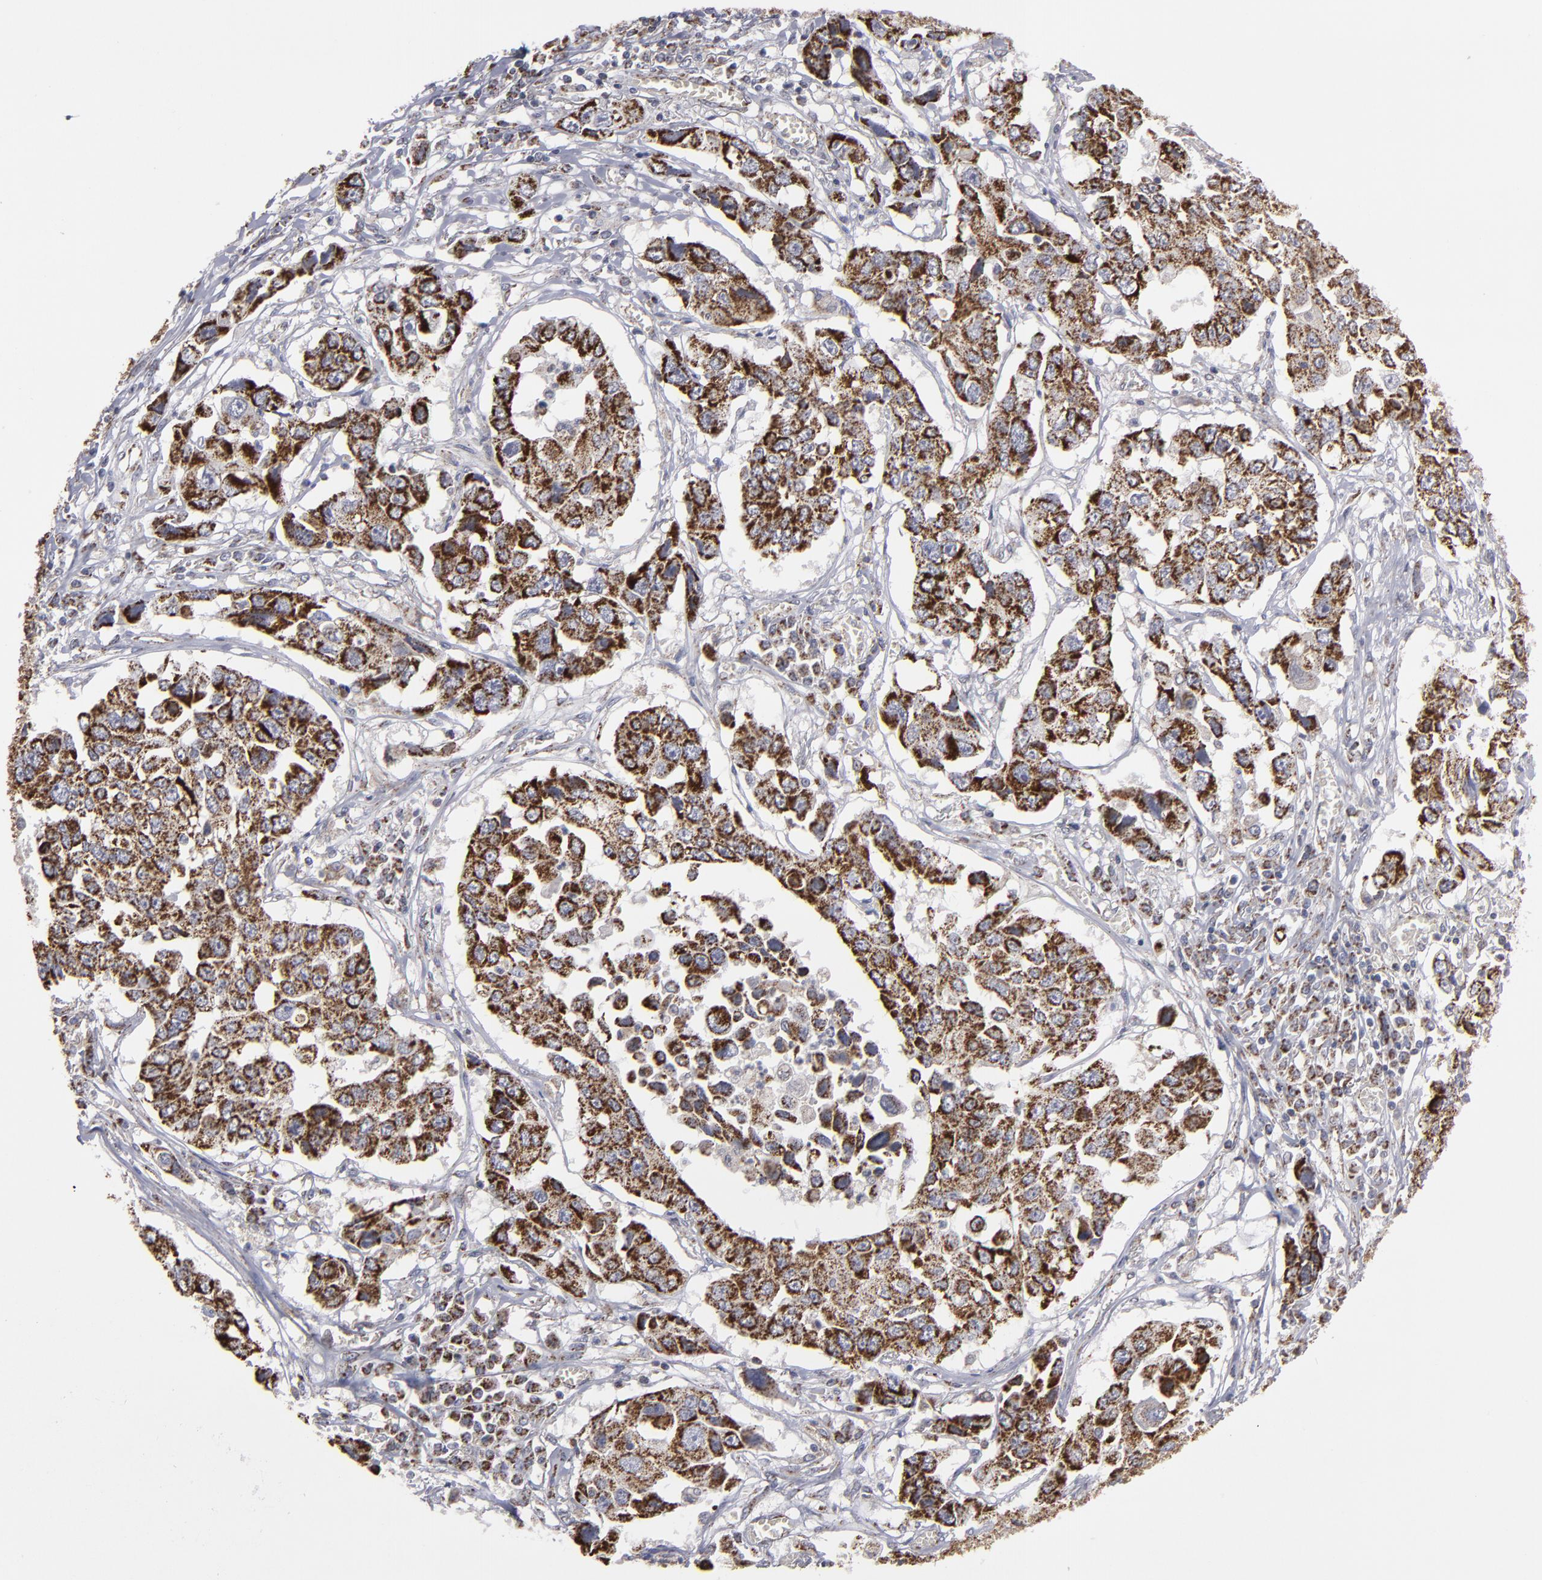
{"staining": {"intensity": "strong", "quantity": ">75%", "location": "cytoplasmic/membranous"}, "tissue": "lung cancer", "cell_type": "Tumor cells", "image_type": "cancer", "snomed": [{"axis": "morphology", "description": "Squamous cell carcinoma, NOS"}, {"axis": "topography", "description": "Lung"}], "caption": "Squamous cell carcinoma (lung) tissue shows strong cytoplasmic/membranous staining in approximately >75% of tumor cells, visualized by immunohistochemistry.", "gene": "MYOM2", "patient": {"sex": "male", "age": 71}}